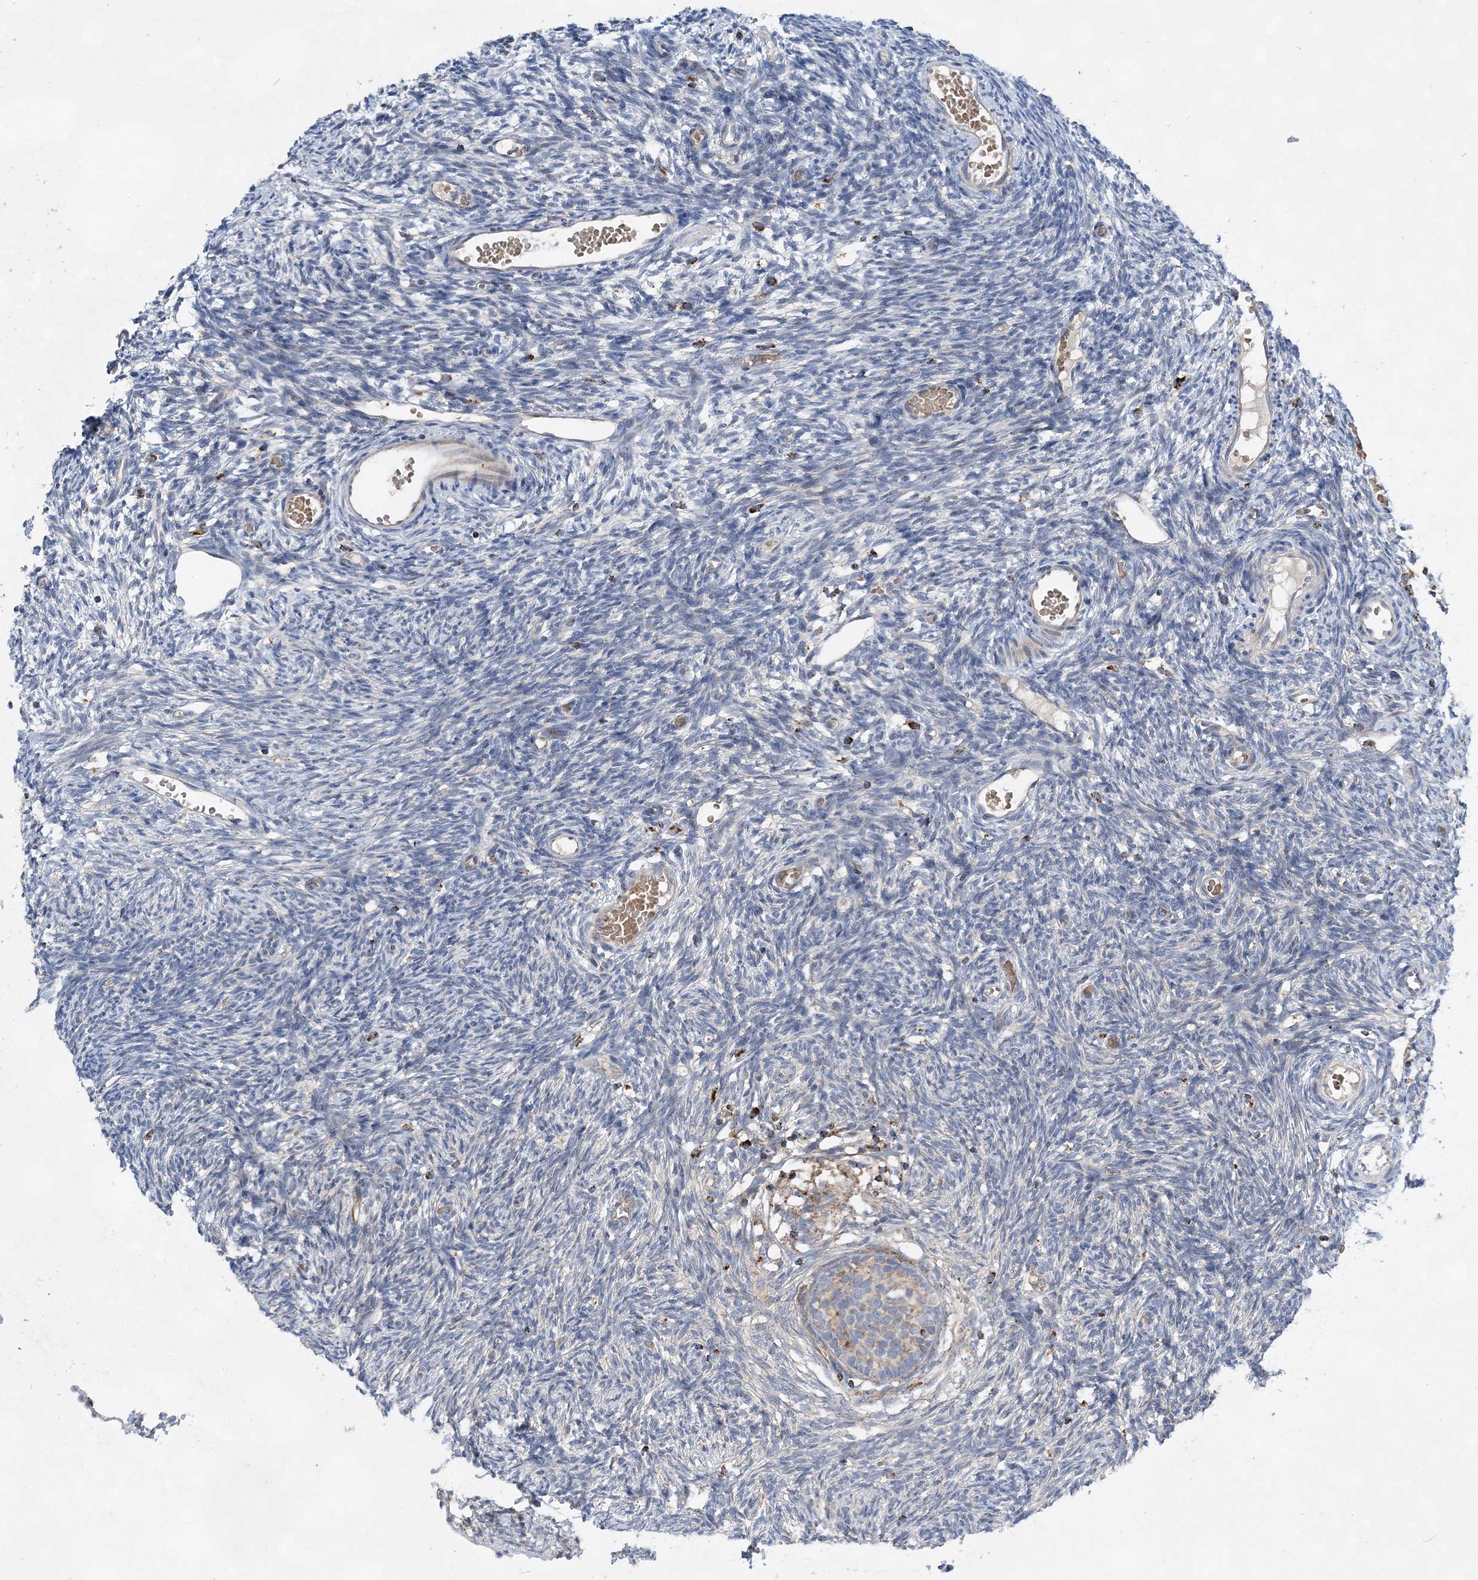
{"staining": {"intensity": "negative", "quantity": "none", "location": "none"}, "tissue": "ovary", "cell_type": "Follicle cells", "image_type": "normal", "snomed": [{"axis": "morphology", "description": "Normal tissue, NOS"}, {"axis": "topography", "description": "Ovary"}], "caption": "Immunohistochemistry of unremarkable ovary exhibits no staining in follicle cells. (Brightfield microscopy of DAB IHC at high magnification).", "gene": "TRAPPC13", "patient": {"sex": "female", "age": 35}}